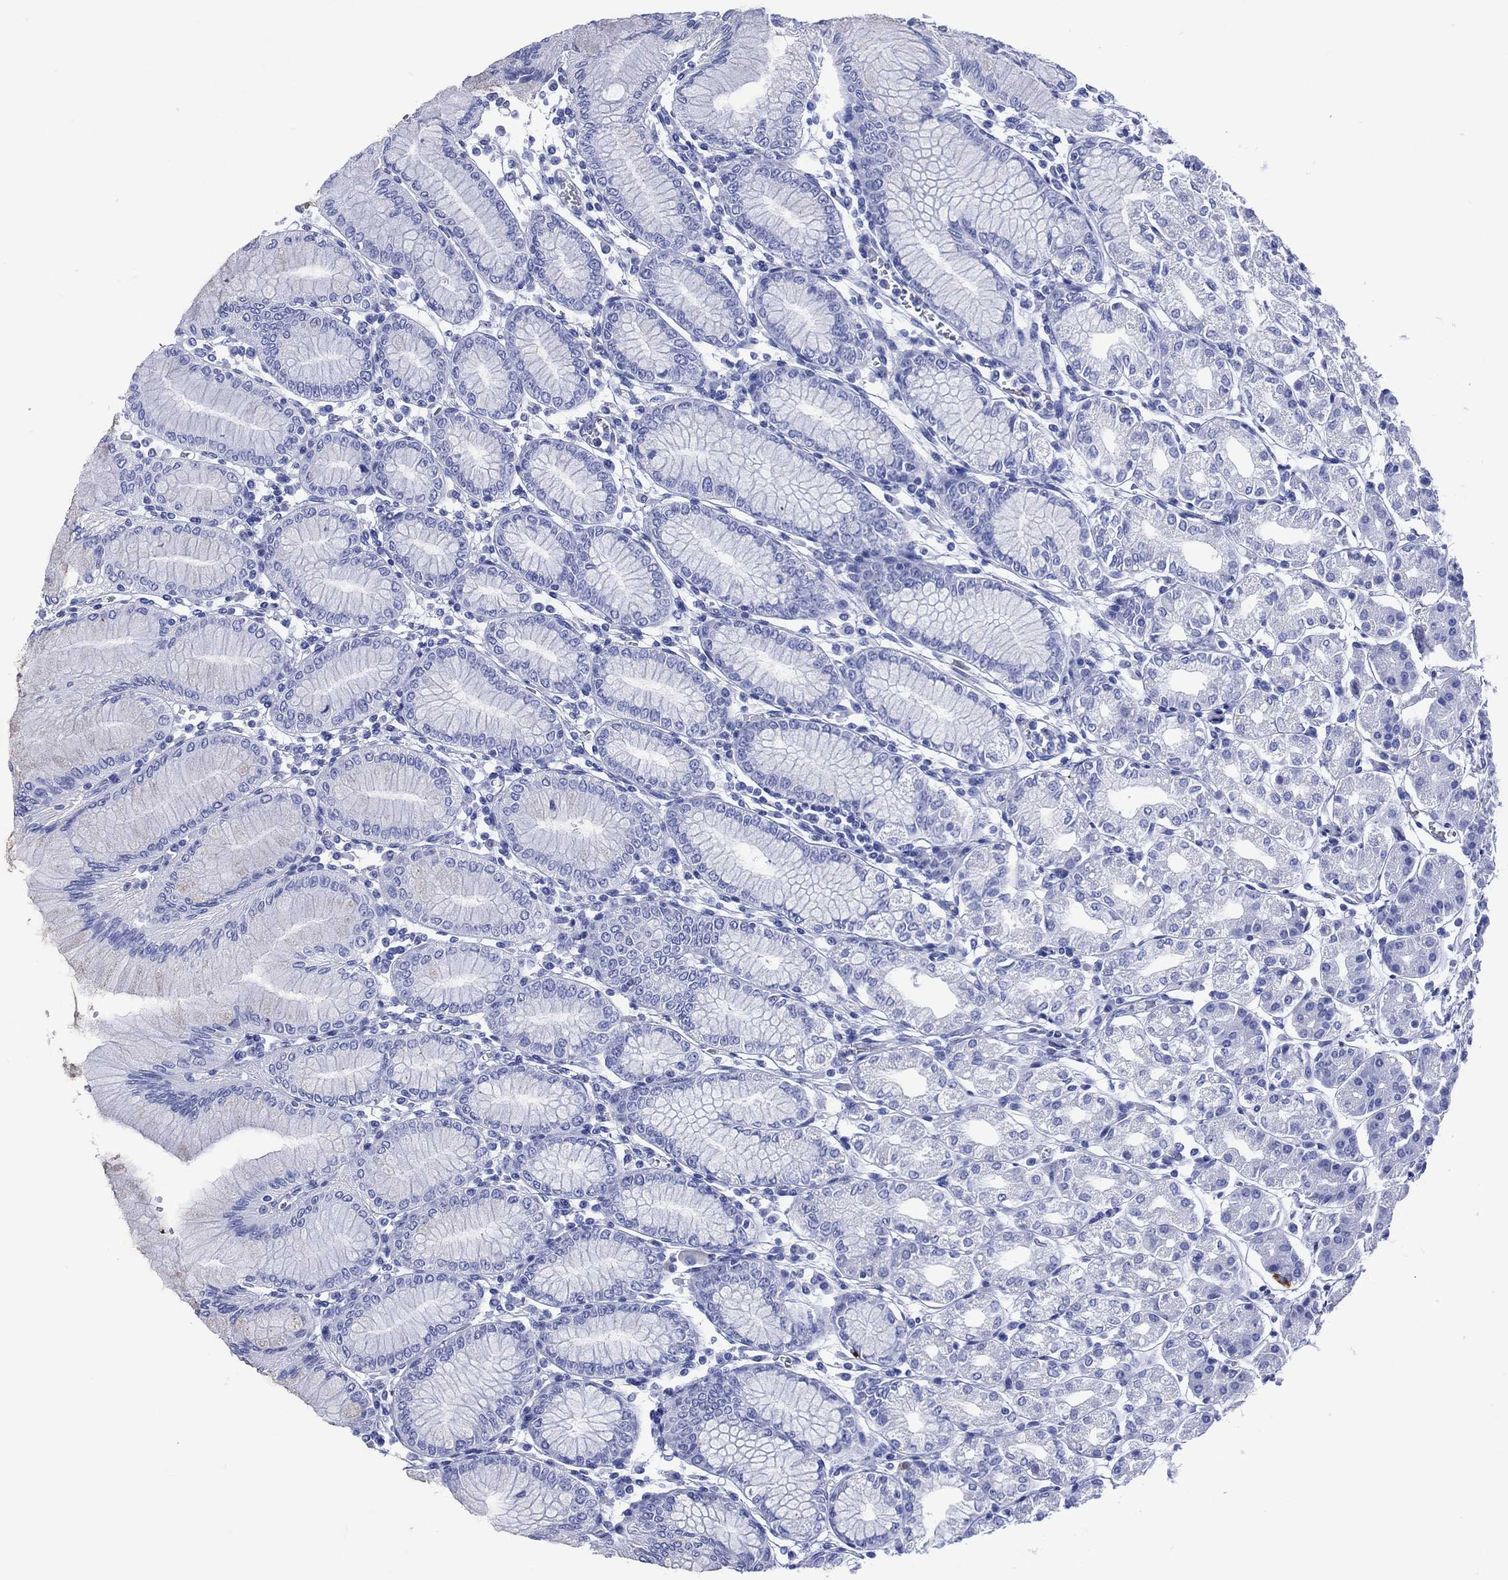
{"staining": {"intensity": "negative", "quantity": "none", "location": "none"}, "tissue": "stomach", "cell_type": "Glandular cells", "image_type": "normal", "snomed": [{"axis": "morphology", "description": "Normal tissue, NOS"}, {"axis": "topography", "description": "Skeletal muscle"}, {"axis": "topography", "description": "Stomach"}], "caption": "IHC histopathology image of normal stomach: stomach stained with DAB (3,3'-diaminobenzidine) displays no significant protein expression in glandular cells.", "gene": "SHCBP1L", "patient": {"sex": "female", "age": 57}}